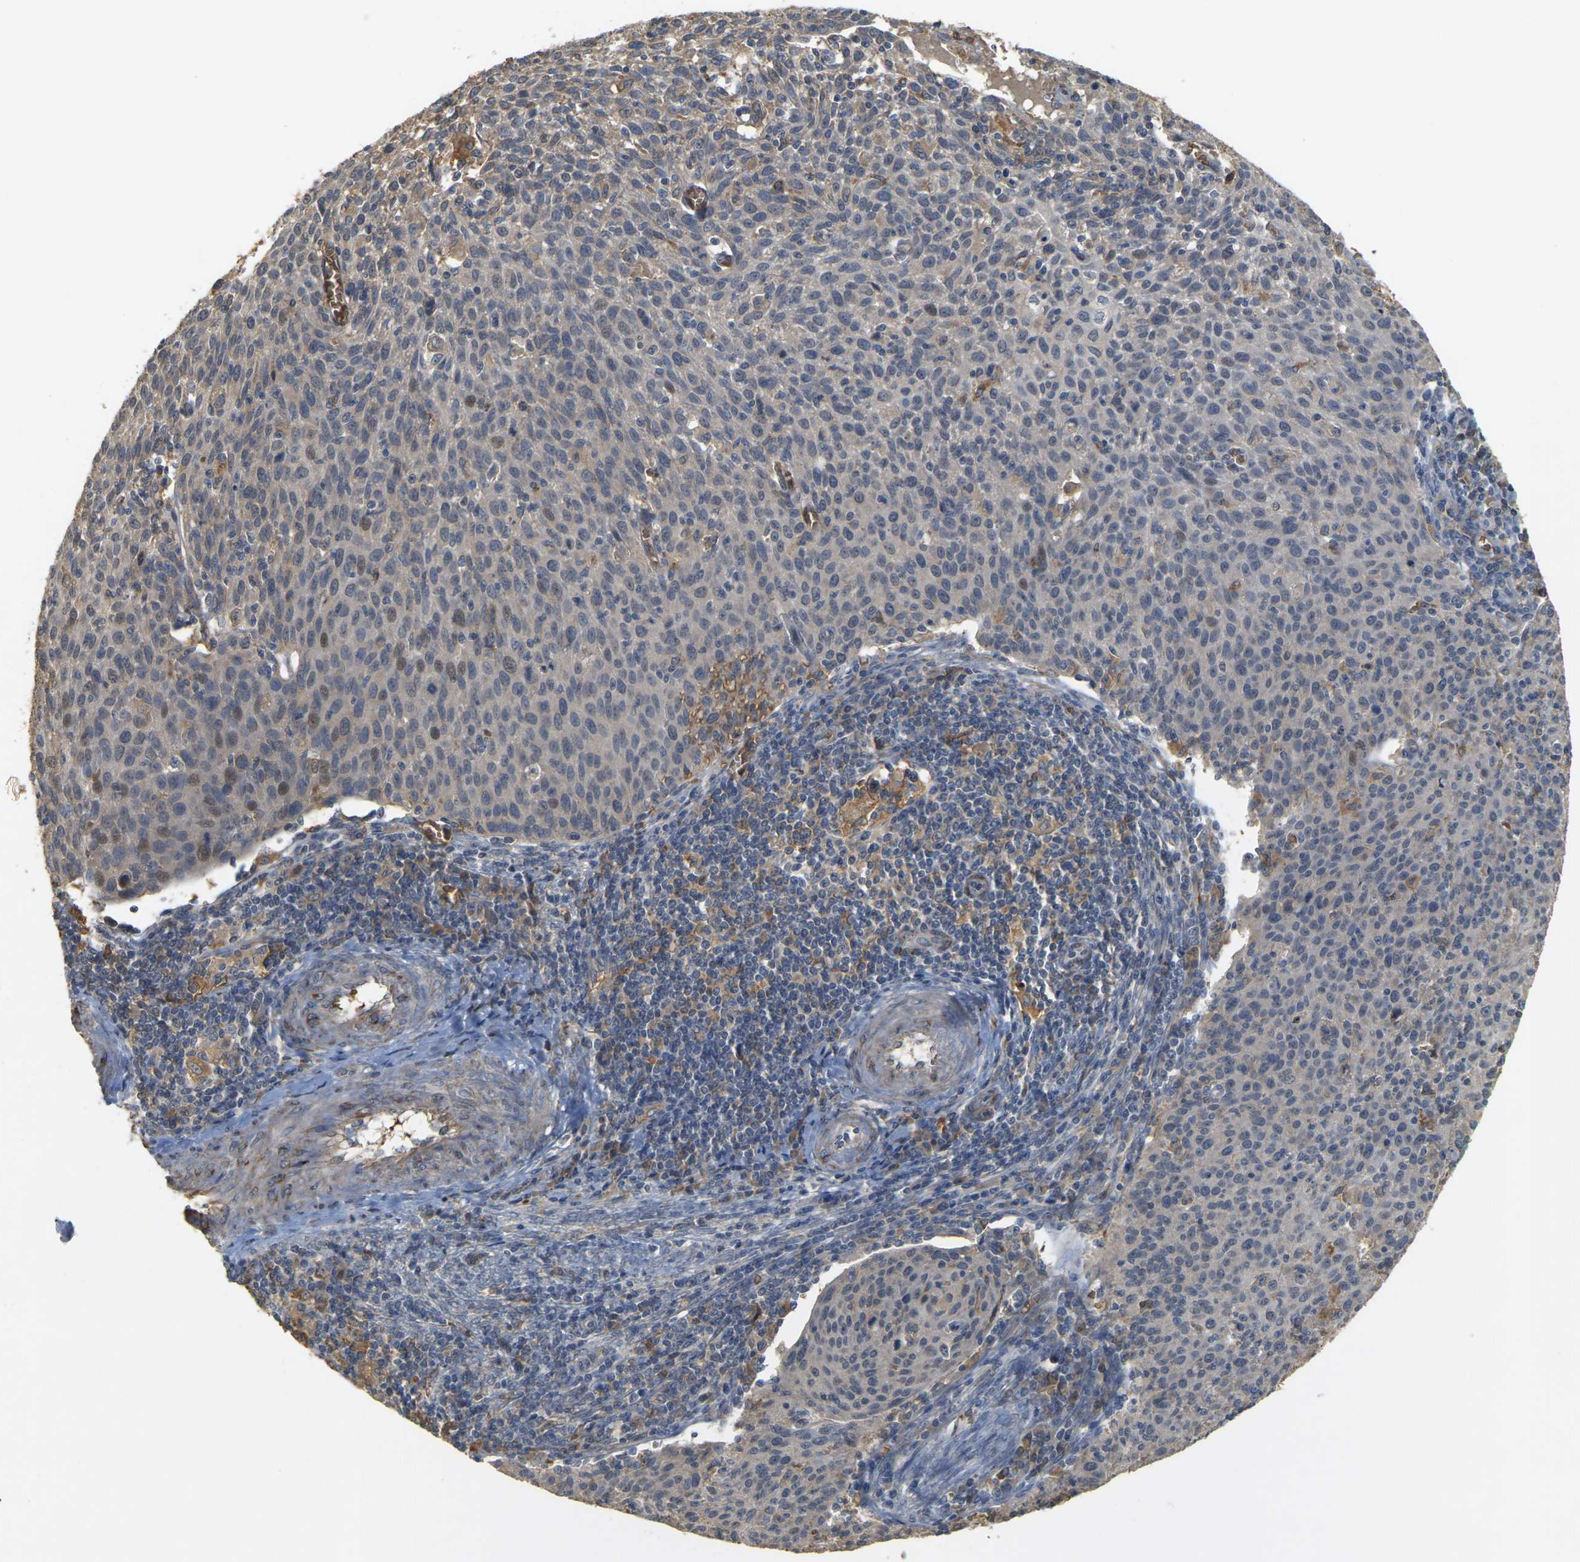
{"staining": {"intensity": "negative", "quantity": "none", "location": "none"}, "tissue": "cervical cancer", "cell_type": "Tumor cells", "image_type": "cancer", "snomed": [{"axis": "morphology", "description": "Squamous cell carcinoma, NOS"}, {"axis": "topography", "description": "Cervix"}], "caption": "Human cervical cancer stained for a protein using immunohistochemistry reveals no expression in tumor cells.", "gene": "MEGF9", "patient": {"sex": "female", "age": 38}}